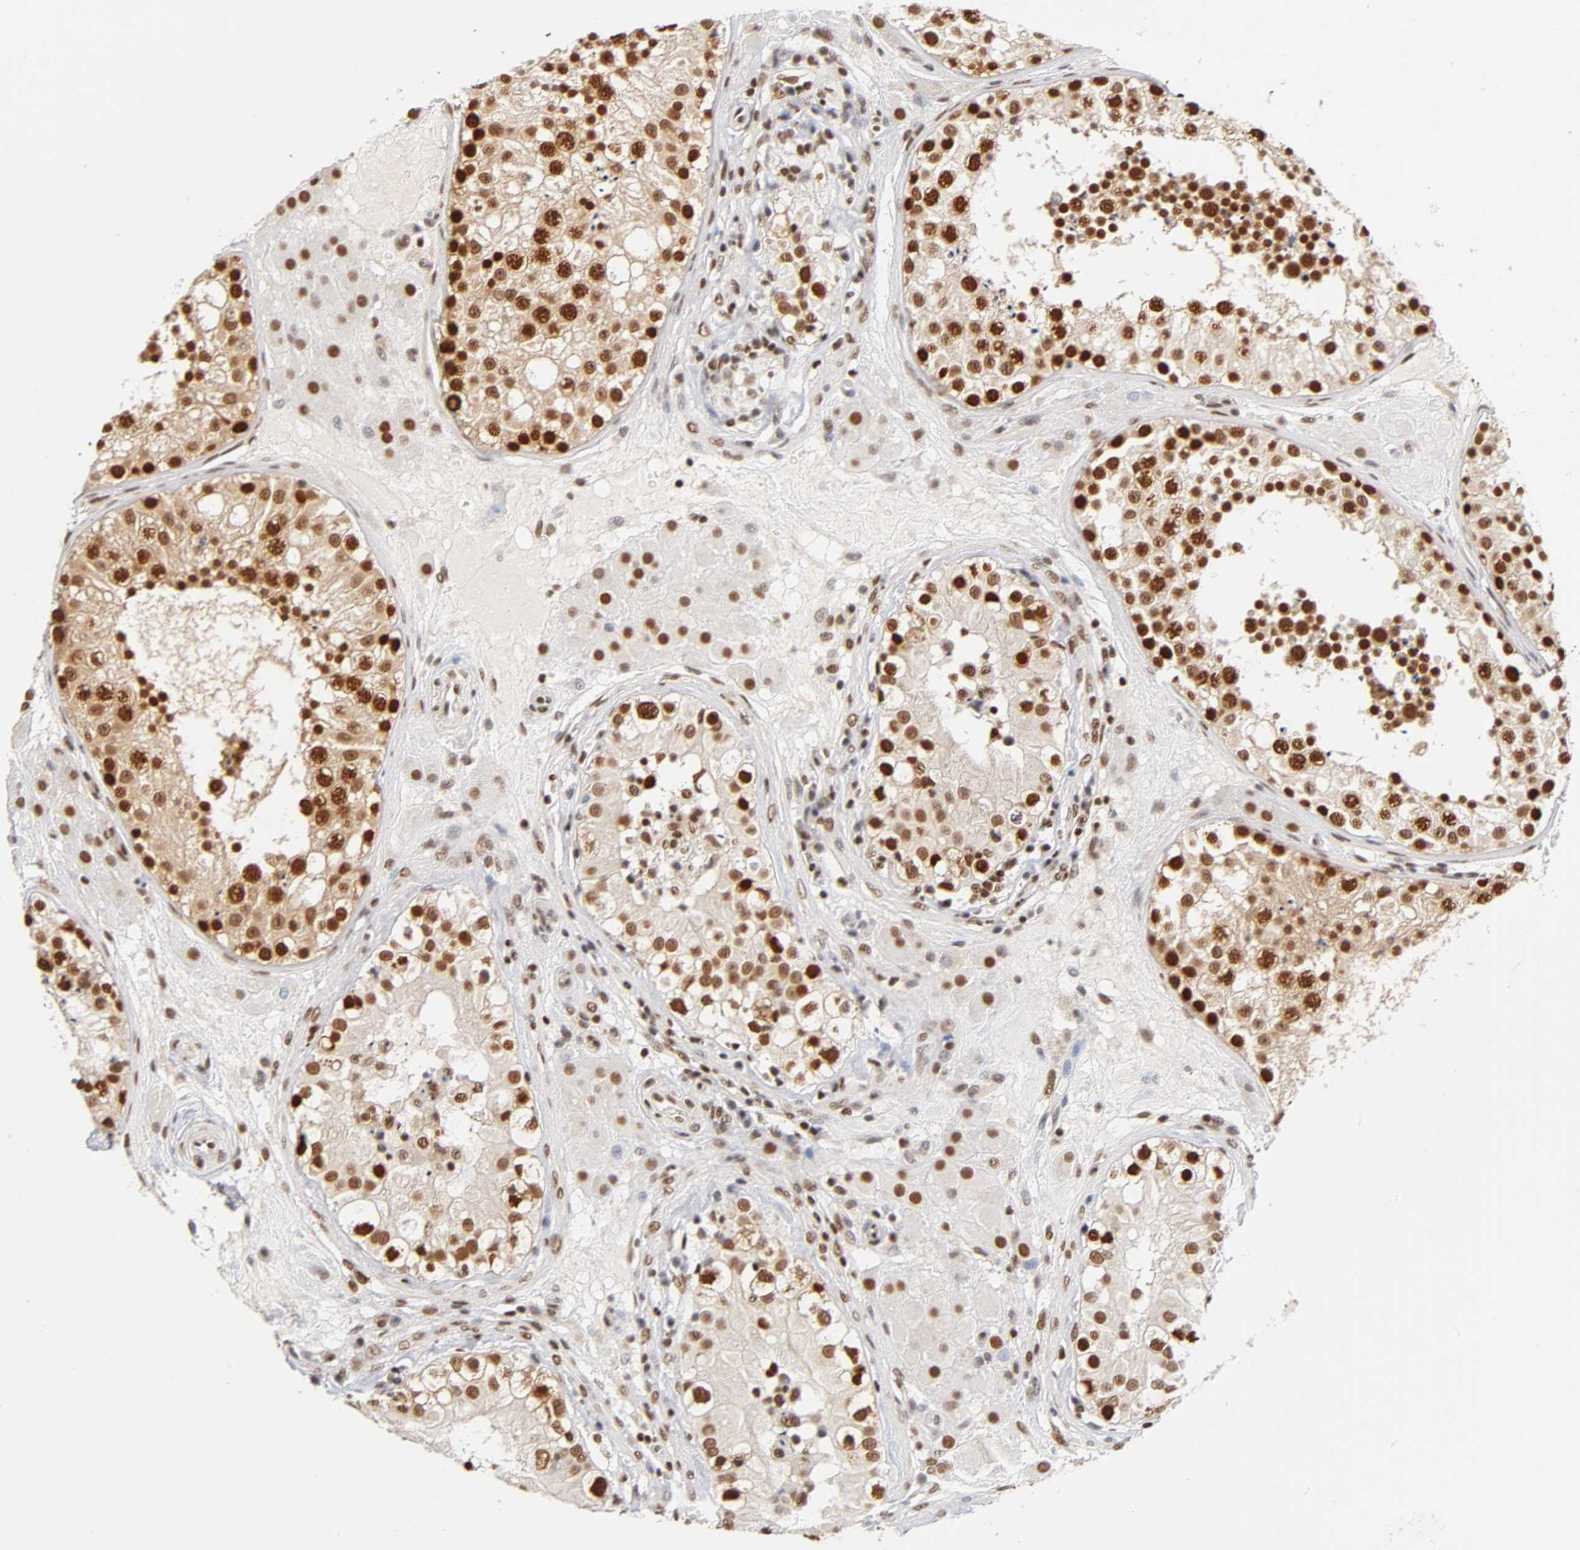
{"staining": {"intensity": "strong", "quantity": ">75%", "location": "nuclear"}, "tissue": "testis", "cell_type": "Cells in seminiferous ducts", "image_type": "normal", "snomed": [{"axis": "morphology", "description": "Normal tissue, NOS"}, {"axis": "topography", "description": "Testis"}], "caption": "Strong nuclear expression for a protein is seen in about >75% of cells in seminiferous ducts of unremarkable testis using immunohistochemistry (IHC).", "gene": "ILKAP", "patient": {"sex": "male", "age": 26}}